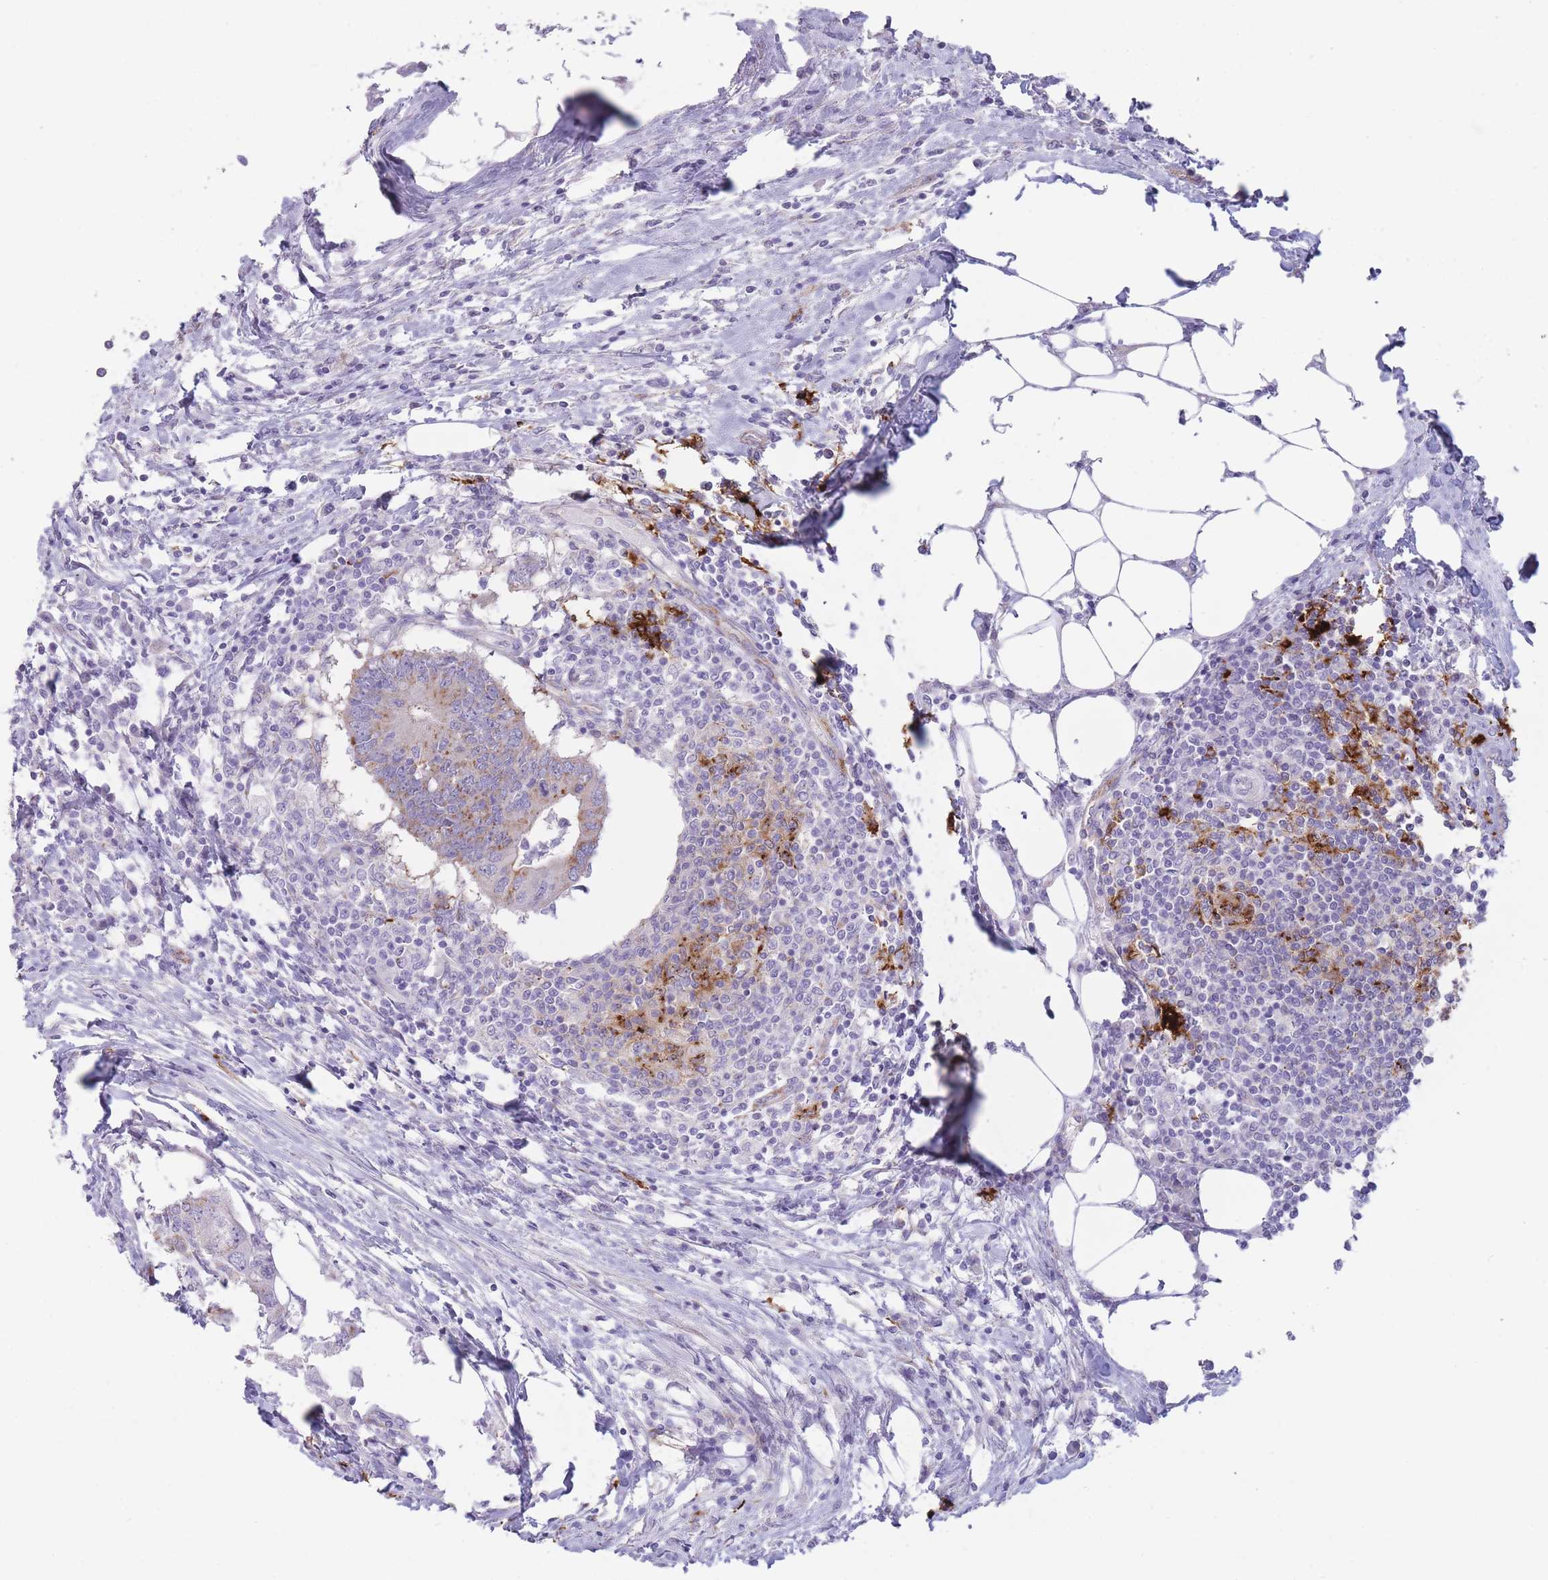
{"staining": {"intensity": "moderate", "quantity": "25%-75%", "location": "cytoplasmic/membranous"}, "tissue": "colorectal cancer", "cell_type": "Tumor cells", "image_type": "cancer", "snomed": [{"axis": "morphology", "description": "Adenocarcinoma, NOS"}, {"axis": "topography", "description": "Colon"}], "caption": "The micrograph exhibits staining of colorectal adenocarcinoma, revealing moderate cytoplasmic/membranous protein staining (brown color) within tumor cells.", "gene": "UTP14A", "patient": {"sex": "male", "age": 71}}